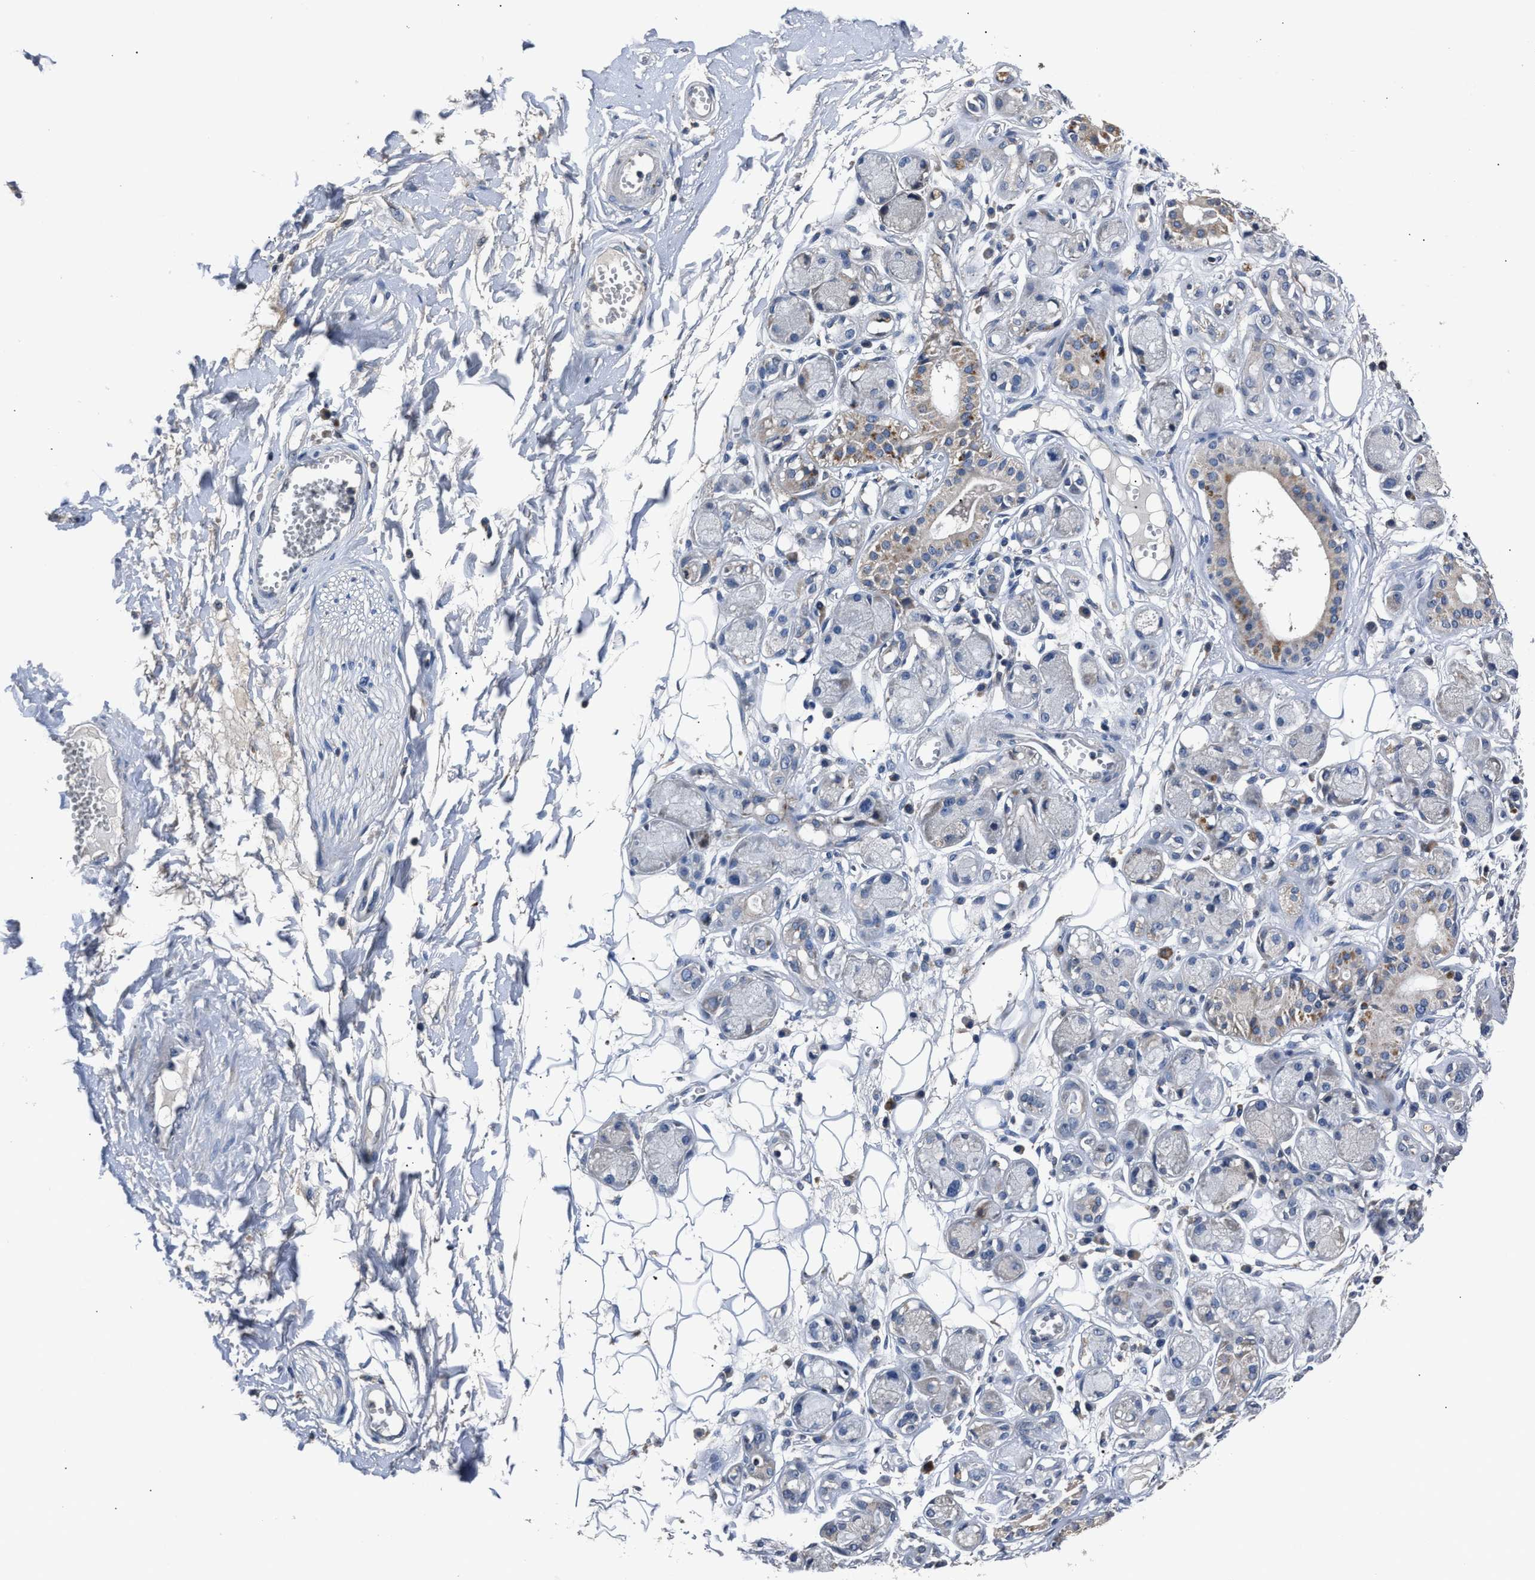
{"staining": {"intensity": "negative", "quantity": "none", "location": "none"}, "tissue": "adipose tissue", "cell_type": "Adipocytes", "image_type": "normal", "snomed": [{"axis": "morphology", "description": "Normal tissue, NOS"}, {"axis": "morphology", "description": "Inflammation, NOS"}, {"axis": "topography", "description": "Salivary gland"}, {"axis": "topography", "description": "Peripheral nerve tissue"}], "caption": "The photomicrograph exhibits no staining of adipocytes in normal adipose tissue.", "gene": "DNAJC24", "patient": {"sex": "female", "age": 75}}